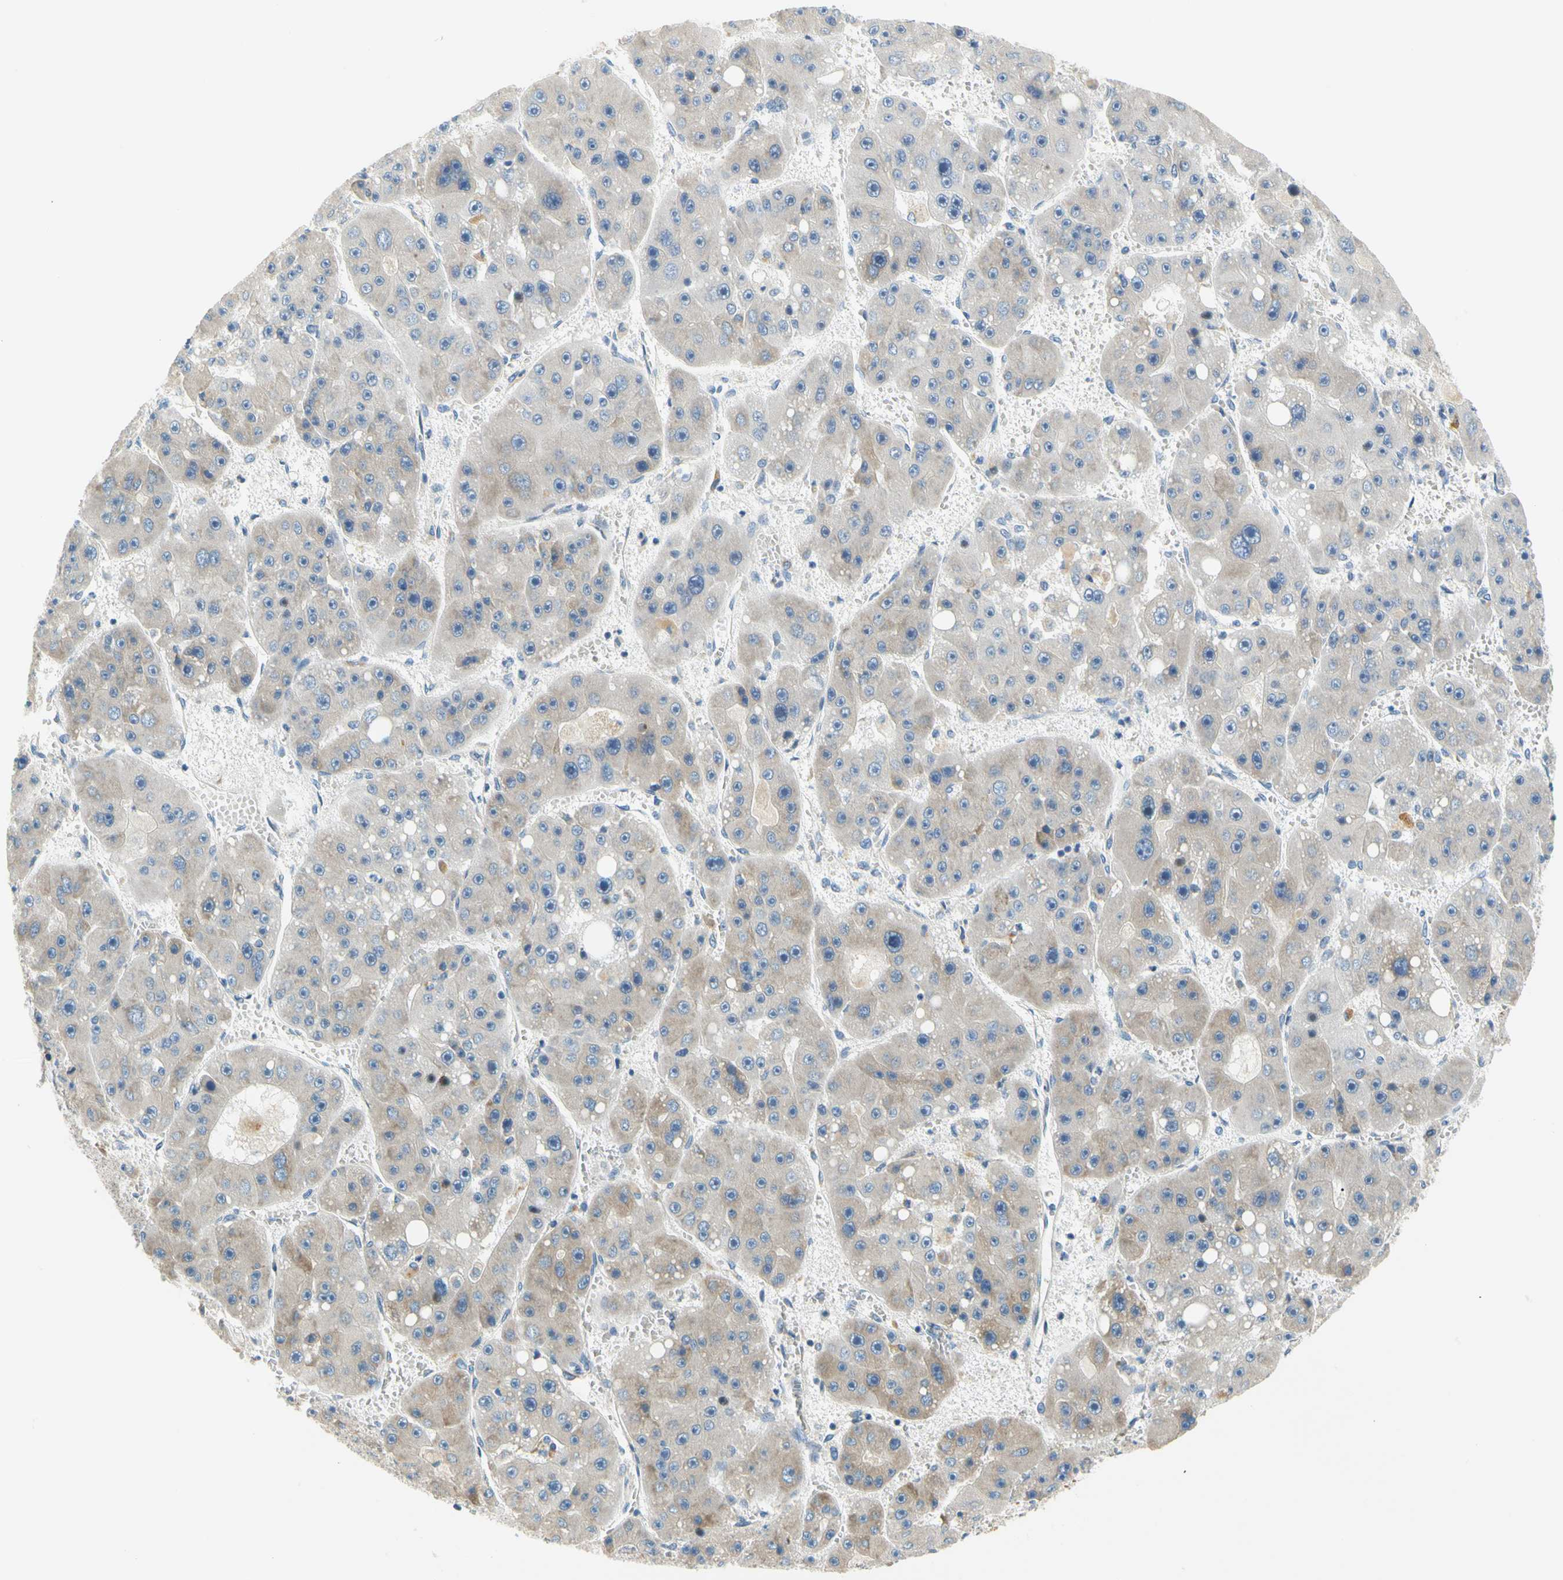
{"staining": {"intensity": "weak", "quantity": "25%-75%", "location": "cytoplasmic/membranous"}, "tissue": "liver cancer", "cell_type": "Tumor cells", "image_type": "cancer", "snomed": [{"axis": "morphology", "description": "Carcinoma, Hepatocellular, NOS"}, {"axis": "topography", "description": "Liver"}], "caption": "Human hepatocellular carcinoma (liver) stained for a protein (brown) displays weak cytoplasmic/membranous positive staining in approximately 25%-75% of tumor cells.", "gene": "LRRC47", "patient": {"sex": "female", "age": 61}}